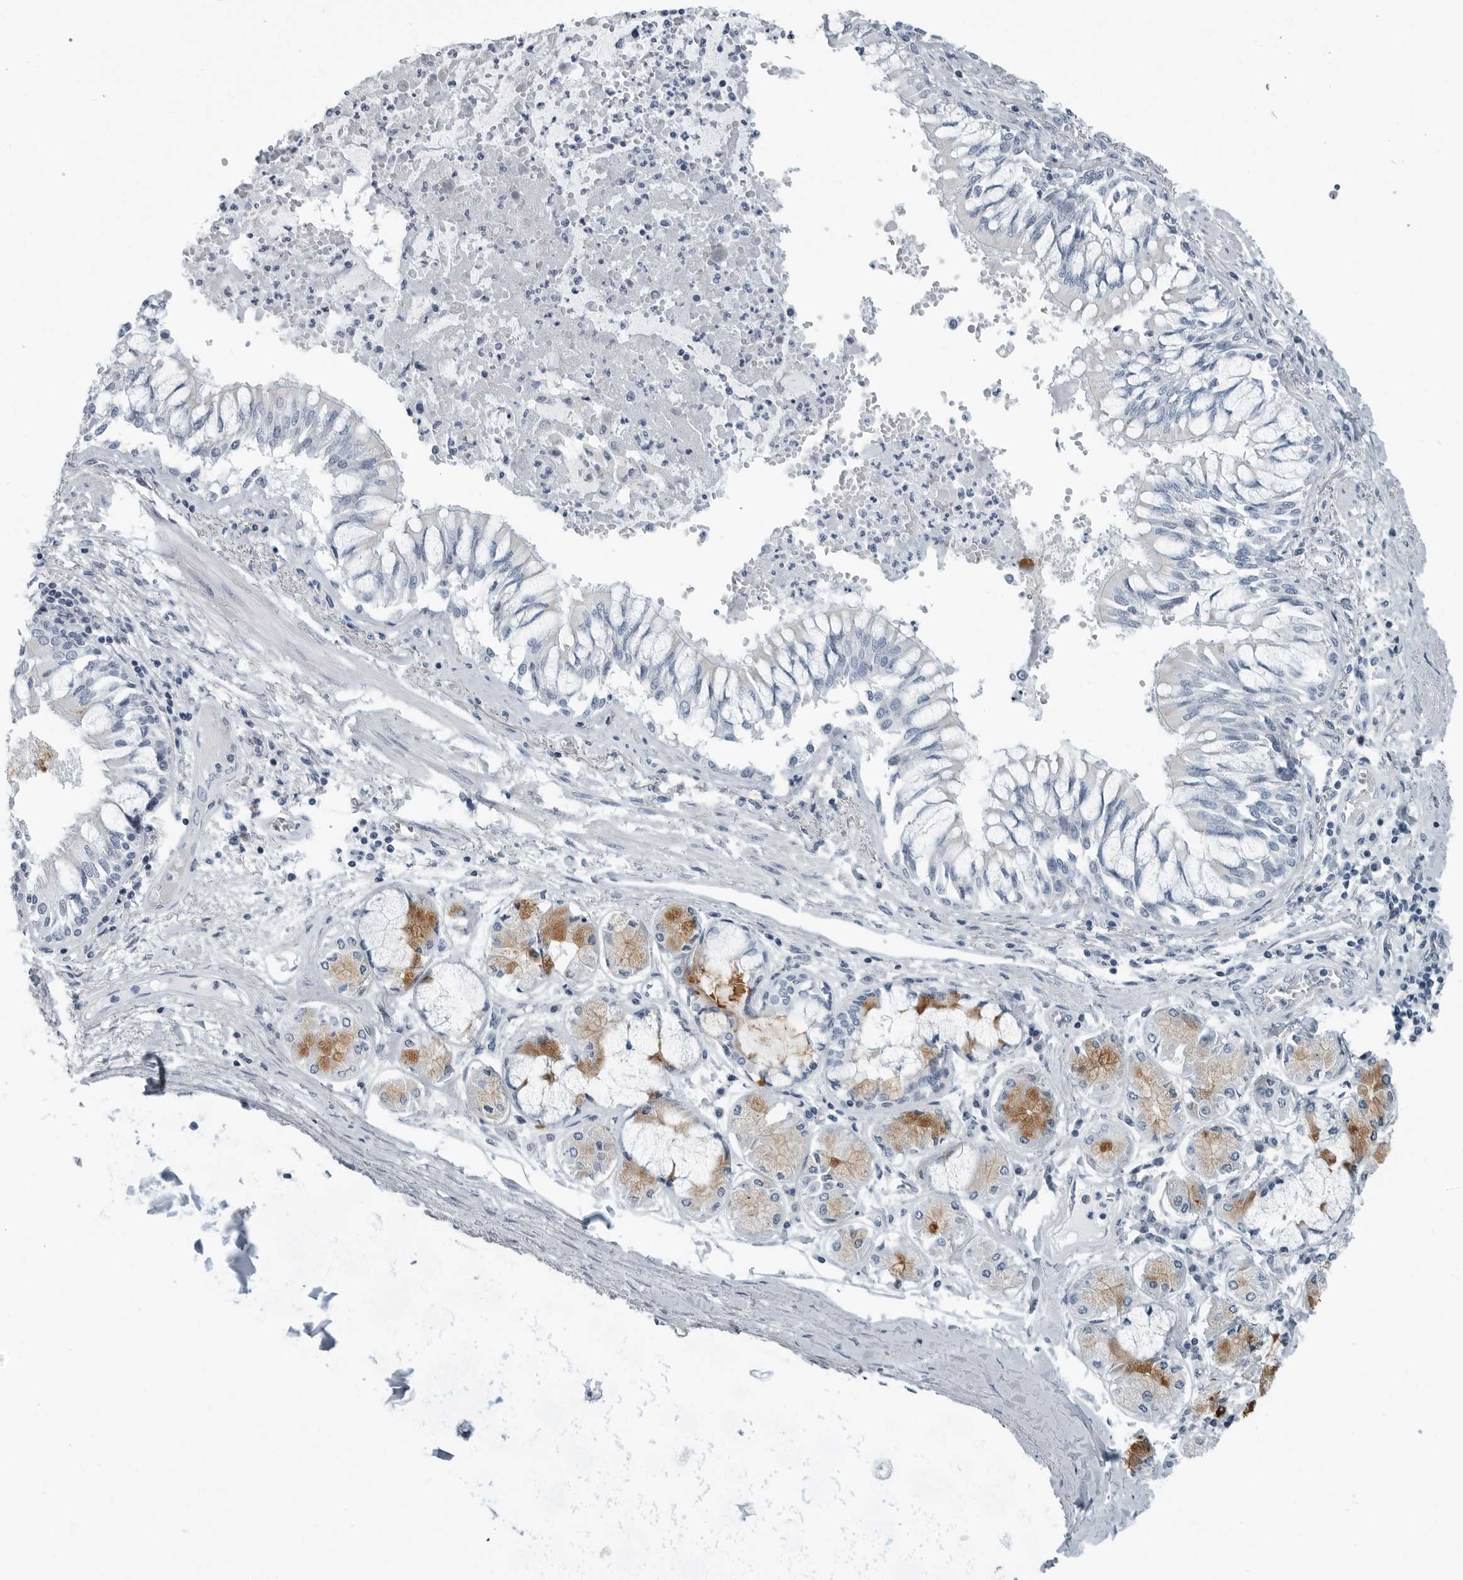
{"staining": {"intensity": "negative", "quantity": "none", "location": "none"}, "tissue": "bronchus", "cell_type": "Respiratory epithelial cells", "image_type": "normal", "snomed": [{"axis": "morphology", "description": "Normal tissue, NOS"}, {"axis": "topography", "description": "Cartilage tissue"}, {"axis": "topography", "description": "Bronchus"}, {"axis": "topography", "description": "Lung"}], "caption": "Histopathology image shows no significant protein positivity in respiratory epithelial cells of benign bronchus.", "gene": "ZPBP2", "patient": {"sex": "female", "age": 49}}